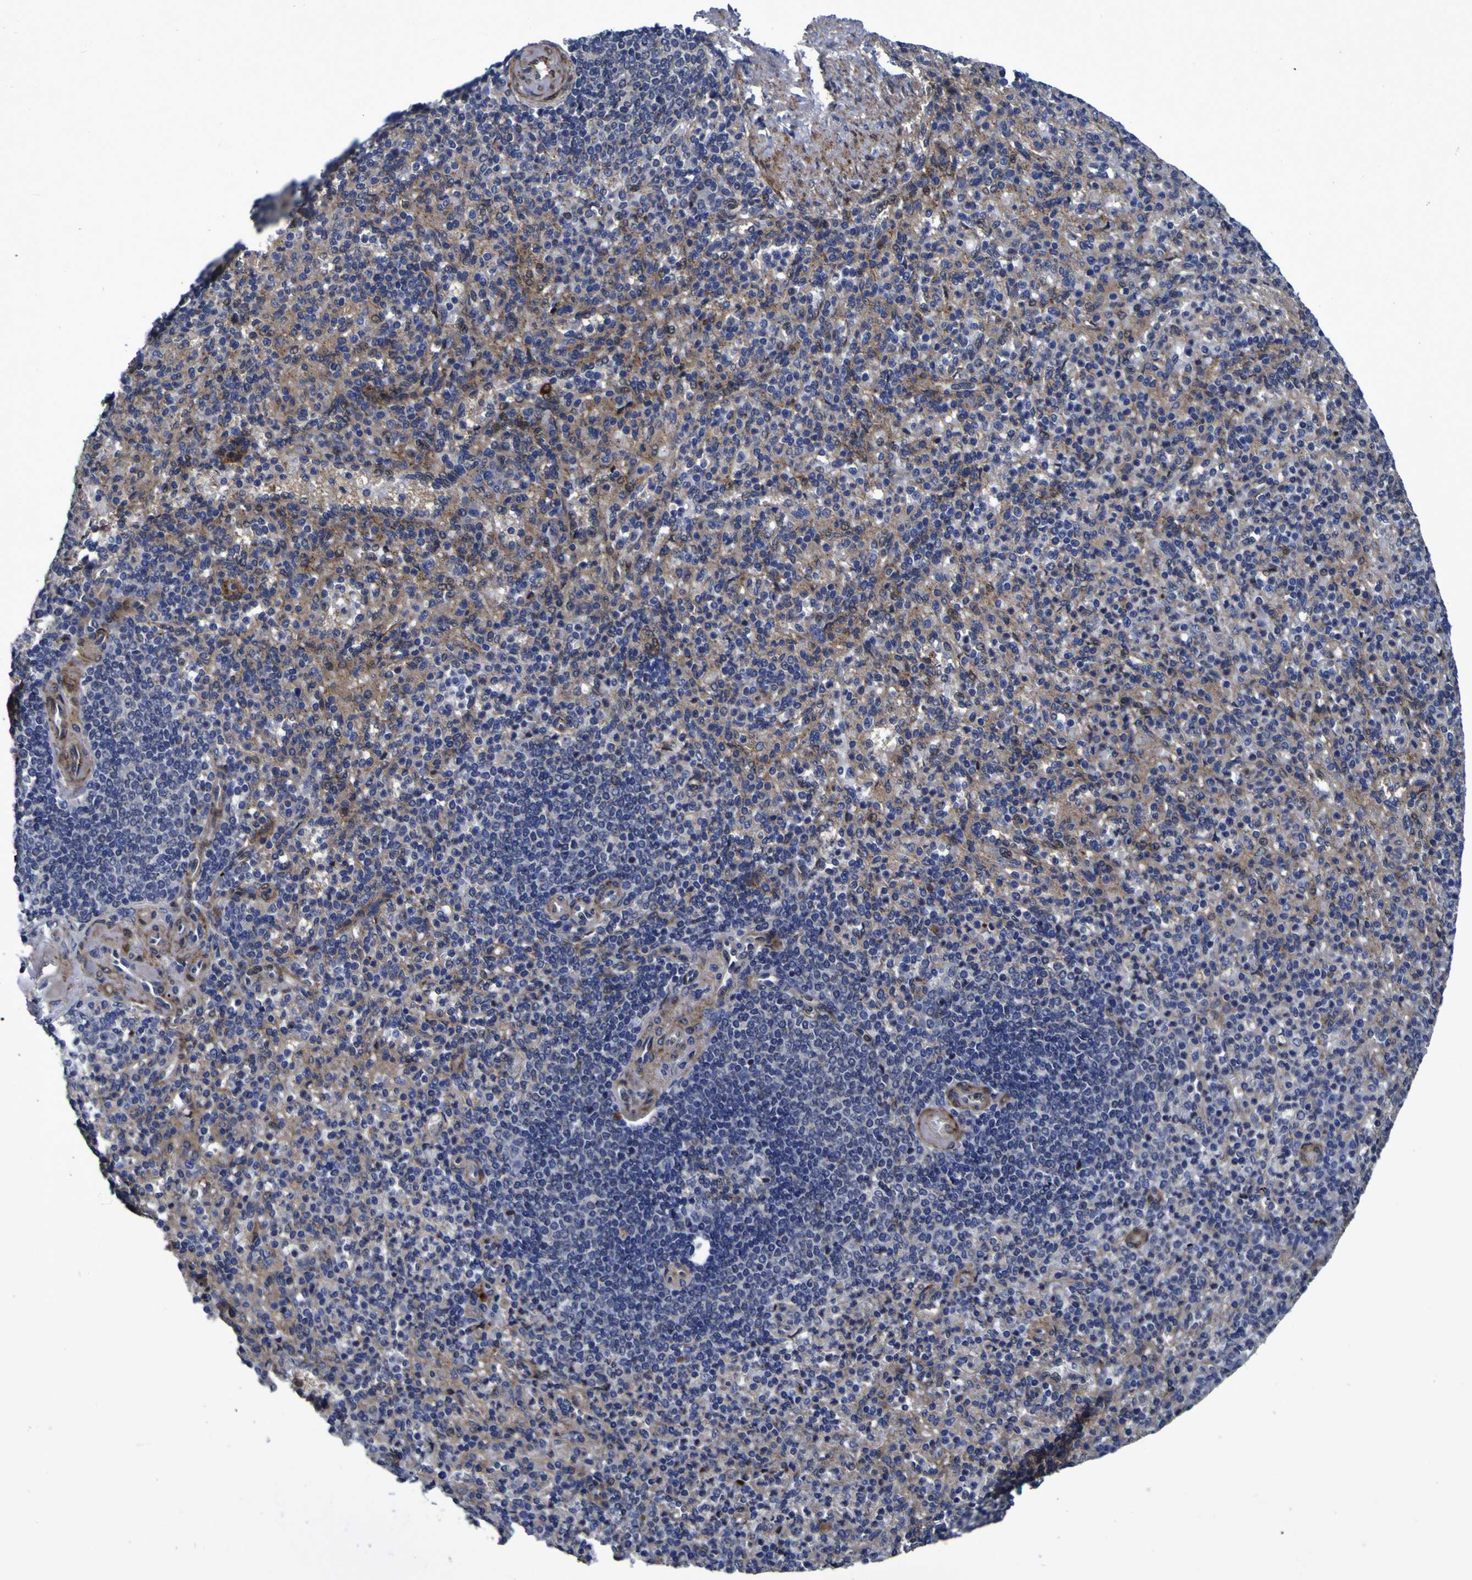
{"staining": {"intensity": "moderate", "quantity": ">75%", "location": "cytoplasmic/membranous,nuclear"}, "tissue": "spleen", "cell_type": "Cells in red pulp", "image_type": "normal", "snomed": [{"axis": "morphology", "description": "Normal tissue, NOS"}, {"axis": "topography", "description": "Spleen"}], "caption": "This is a photomicrograph of immunohistochemistry staining of normal spleen, which shows moderate staining in the cytoplasmic/membranous,nuclear of cells in red pulp.", "gene": "MGLL", "patient": {"sex": "female", "age": 74}}